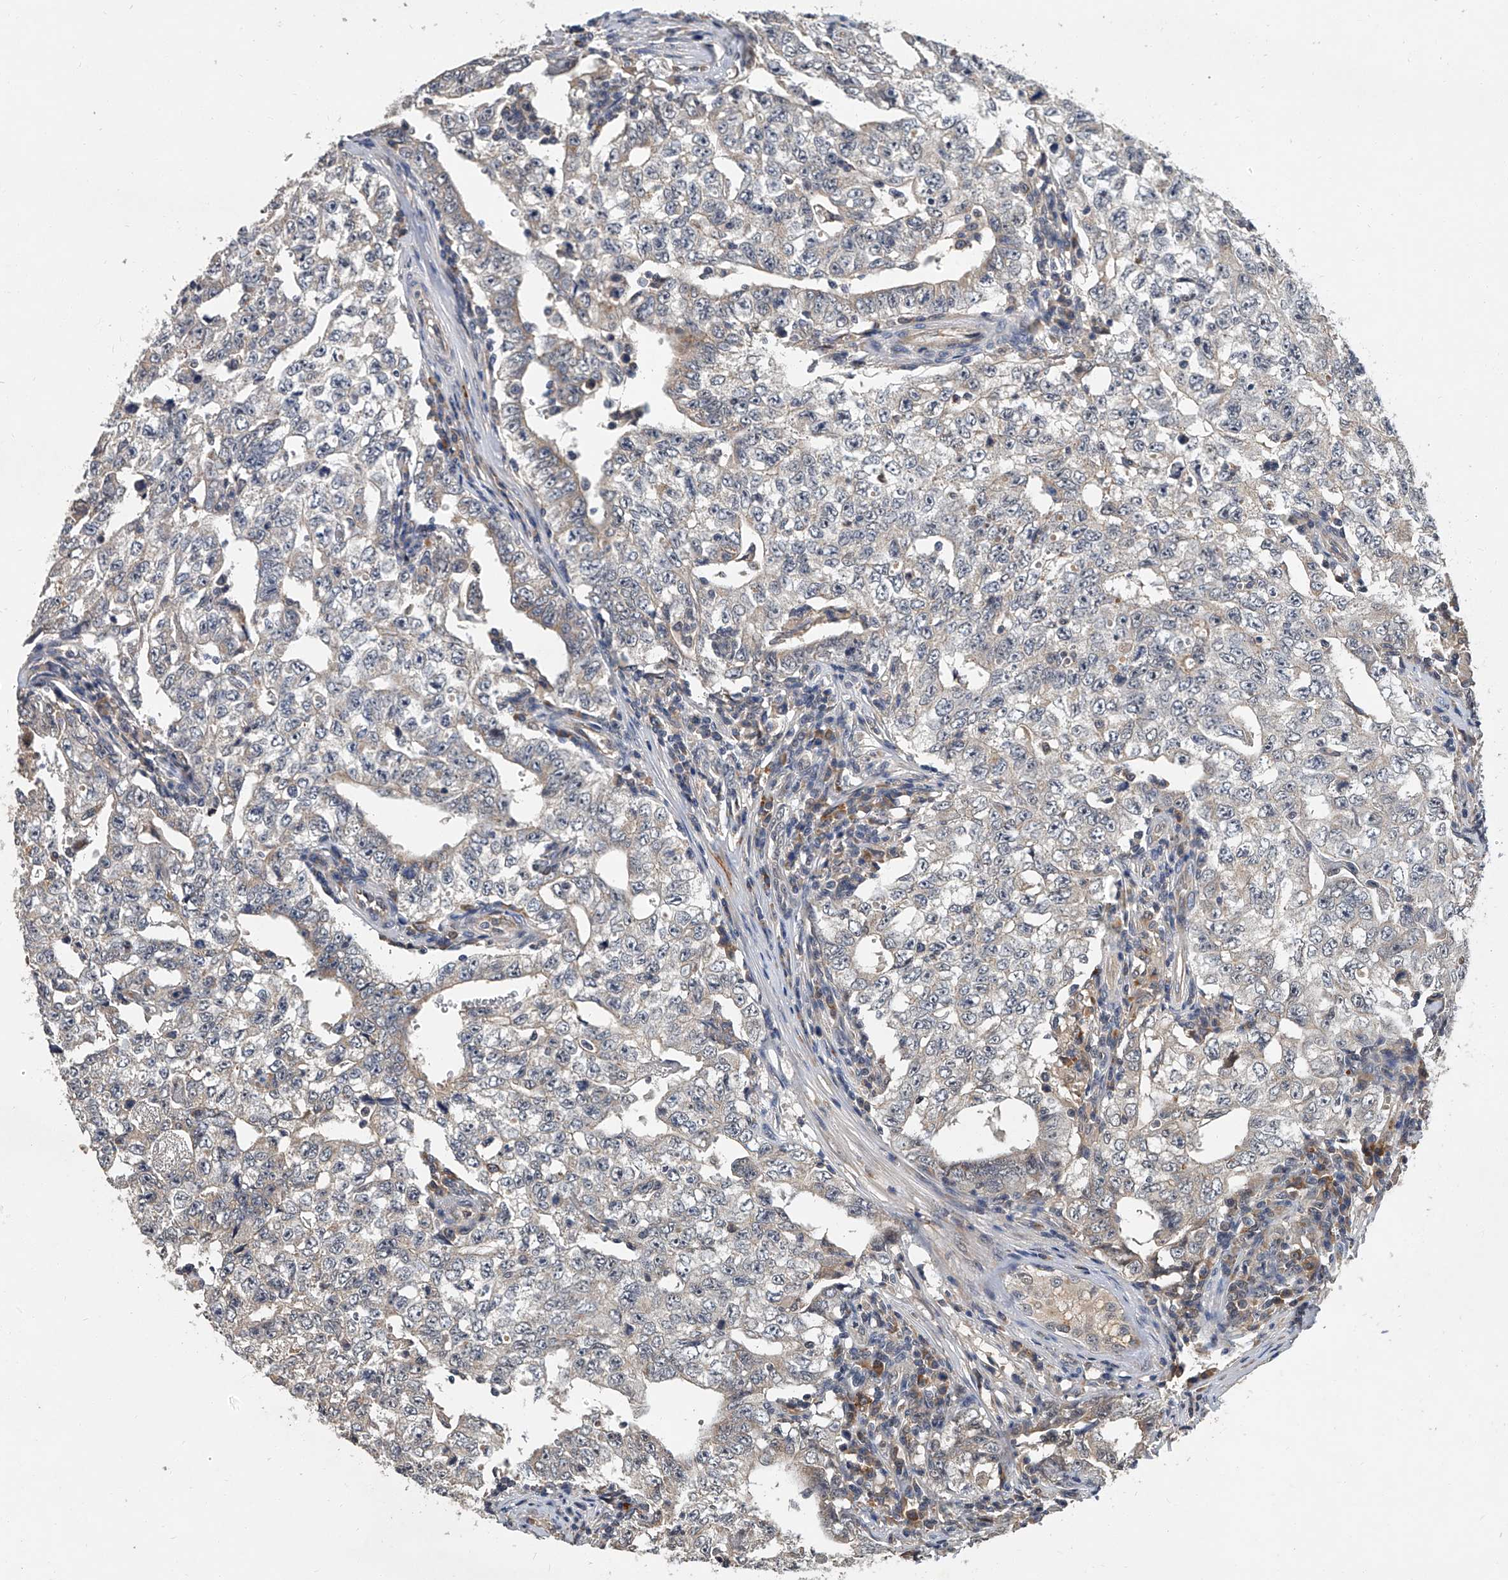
{"staining": {"intensity": "negative", "quantity": "none", "location": "none"}, "tissue": "testis cancer", "cell_type": "Tumor cells", "image_type": "cancer", "snomed": [{"axis": "morphology", "description": "Carcinoma, Embryonal, NOS"}, {"axis": "topography", "description": "Testis"}], "caption": "A micrograph of human testis cancer (embryonal carcinoma) is negative for staining in tumor cells.", "gene": "JAG2", "patient": {"sex": "male", "age": 26}}